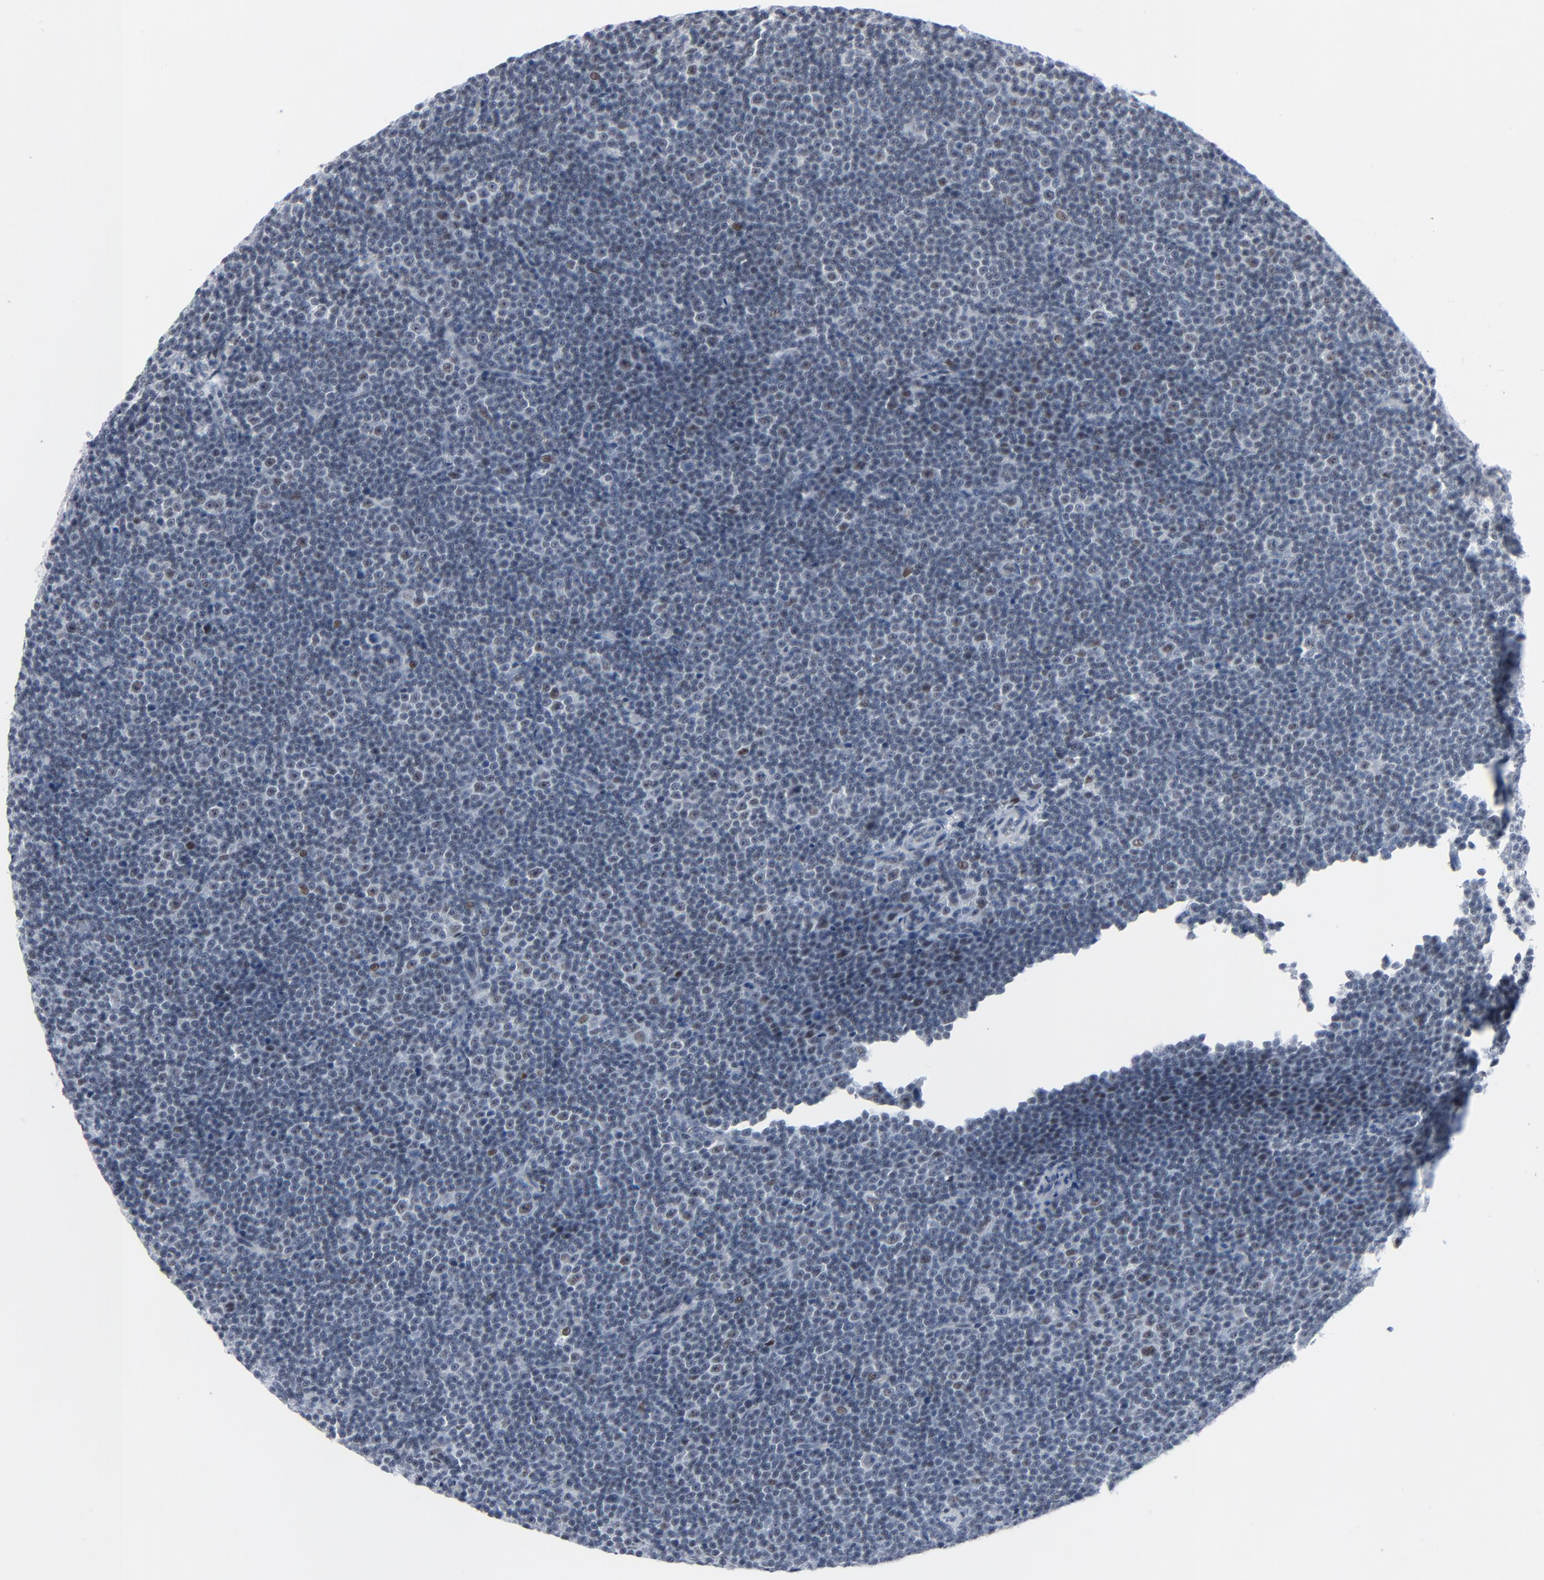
{"staining": {"intensity": "weak", "quantity": "<25%", "location": "nuclear"}, "tissue": "lymphoma", "cell_type": "Tumor cells", "image_type": "cancer", "snomed": [{"axis": "morphology", "description": "Malignant lymphoma, non-Hodgkin's type, Low grade"}, {"axis": "topography", "description": "Lymph node"}], "caption": "Low-grade malignant lymphoma, non-Hodgkin's type was stained to show a protein in brown. There is no significant staining in tumor cells.", "gene": "SIRT1", "patient": {"sex": "female", "age": 67}}